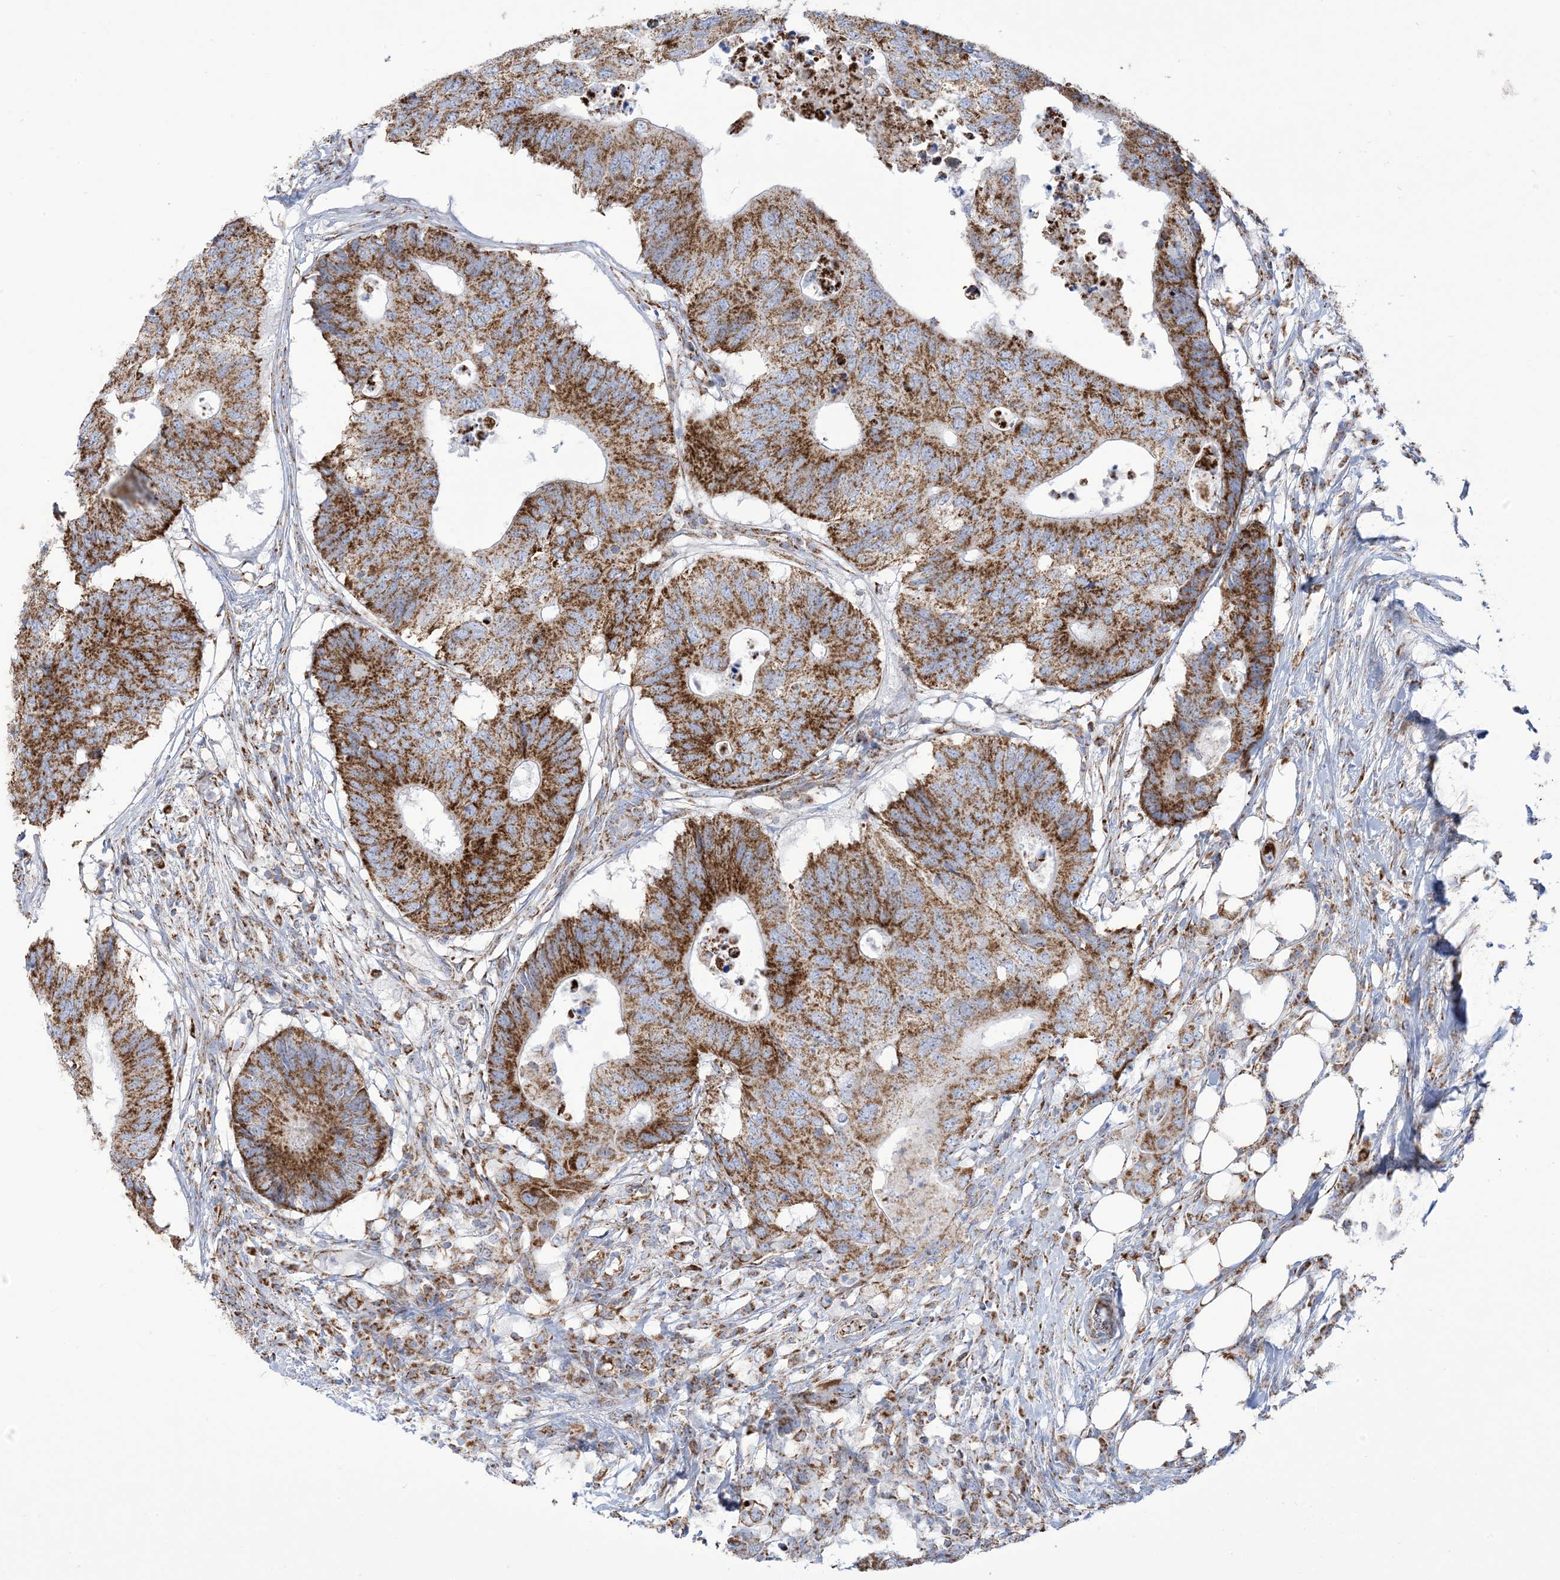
{"staining": {"intensity": "moderate", "quantity": ">75%", "location": "cytoplasmic/membranous"}, "tissue": "colorectal cancer", "cell_type": "Tumor cells", "image_type": "cancer", "snomed": [{"axis": "morphology", "description": "Adenocarcinoma, NOS"}, {"axis": "topography", "description": "Colon"}], "caption": "Immunohistochemistry micrograph of neoplastic tissue: human colorectal cancer (adenocarcinoma) stained using immunohistochemistry demonstrates medium levels of moderate protein expression localized specifically in the cytoplasmic/membranous of tumor cells, appearing as a cytoplasmic/membranous brown color.", "gene": "SAMM50", "patient": {"sex": "male", "age": 71}}